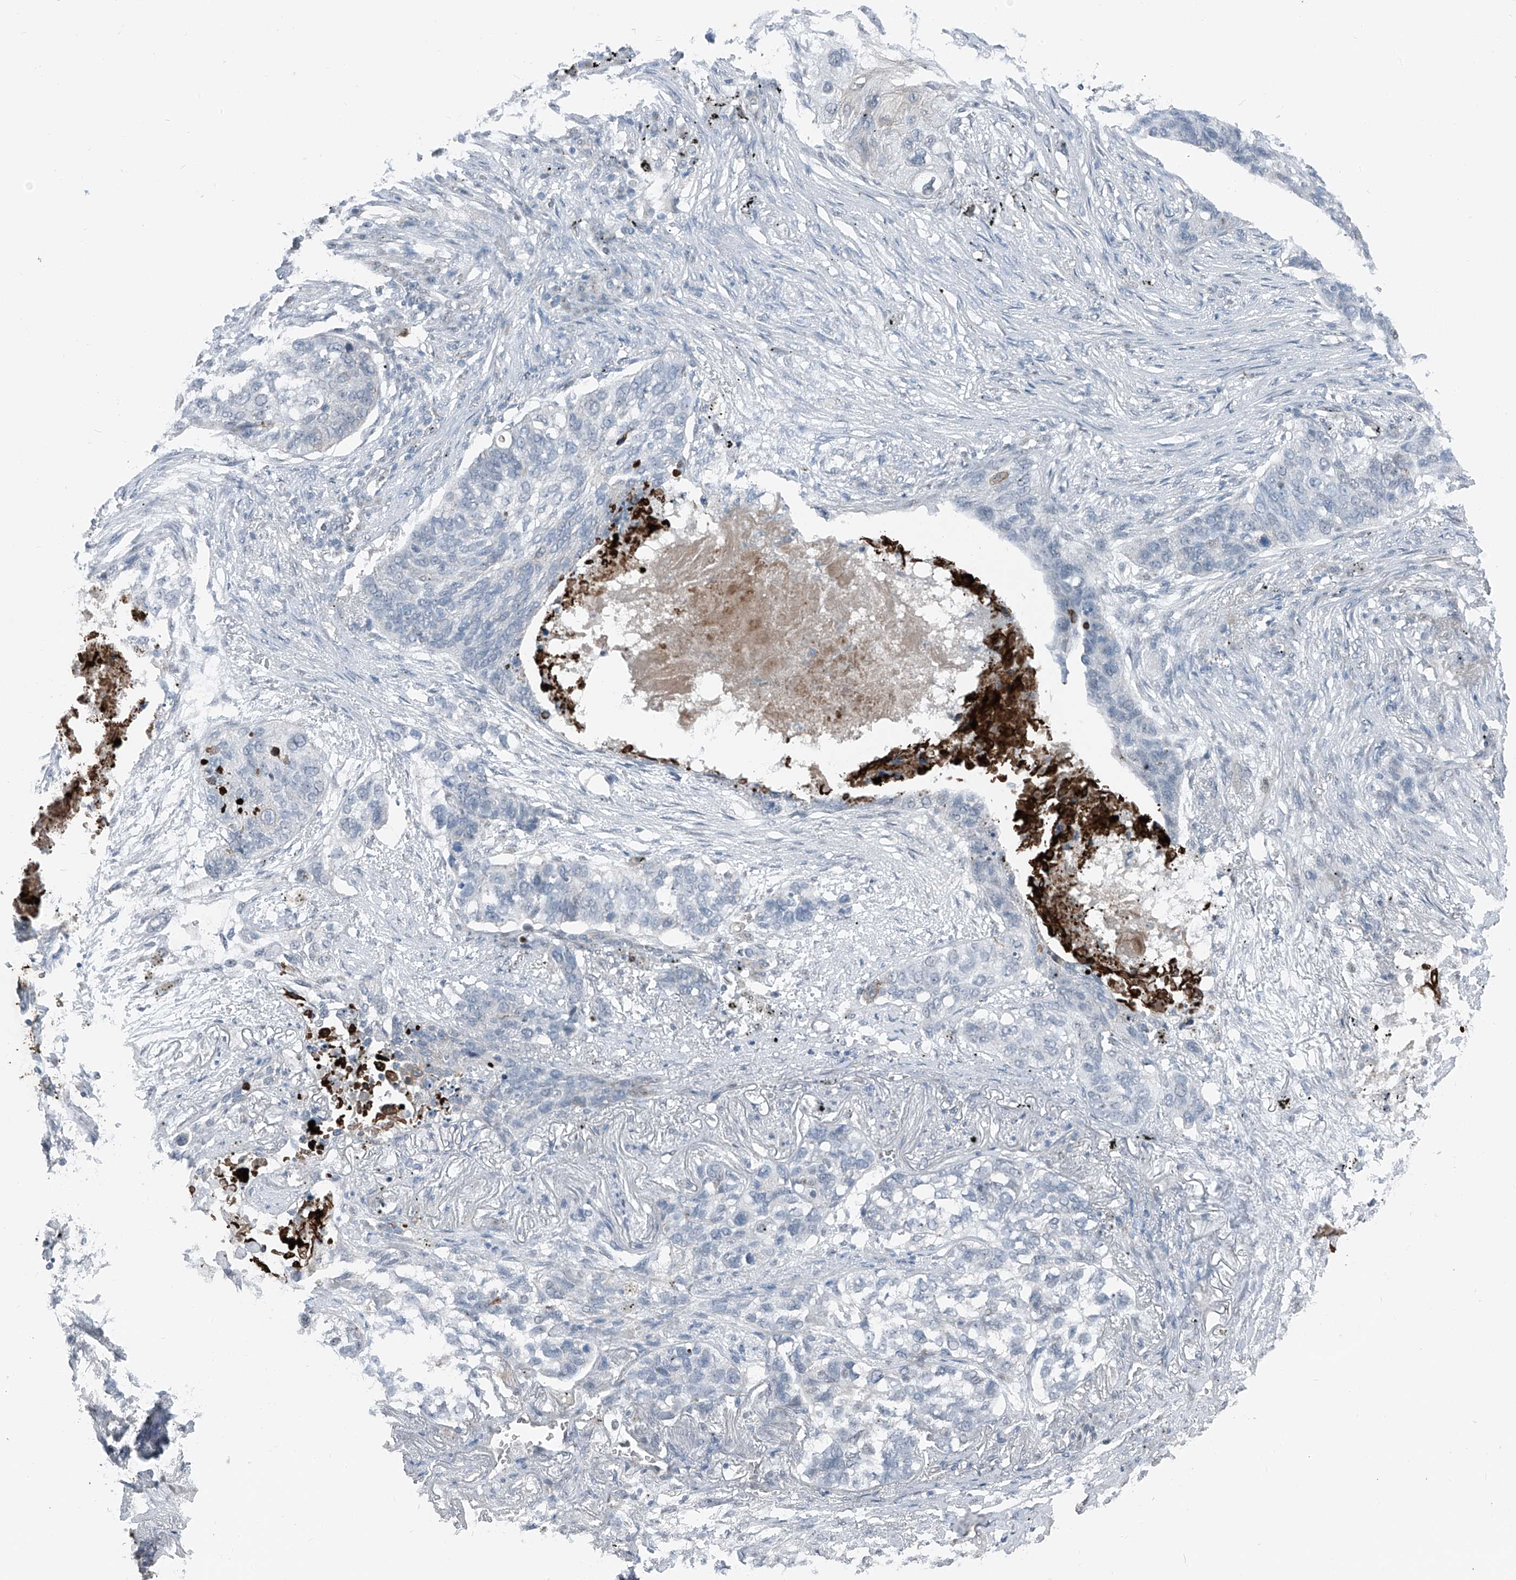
{"staining": {"intensity": "negative", "quantity": "none", "location": "none"}, "tissue": "lung cancer", "cell_type": "Tumor cells", "image_type": "cancer", "snomed": [{"axis": "morphology", "description": "Squamous cell carcinoma, NOS"}, {"axis": "topography", "description": "Lung"}], "caption": "Squamous cell carcinoma (lung) stained for a protein using immunohistochemistry (IHC) exhibits no staining tumor cells.", "gene": "DYRK1B", "patient": {"sex": "female", "age": 63}}